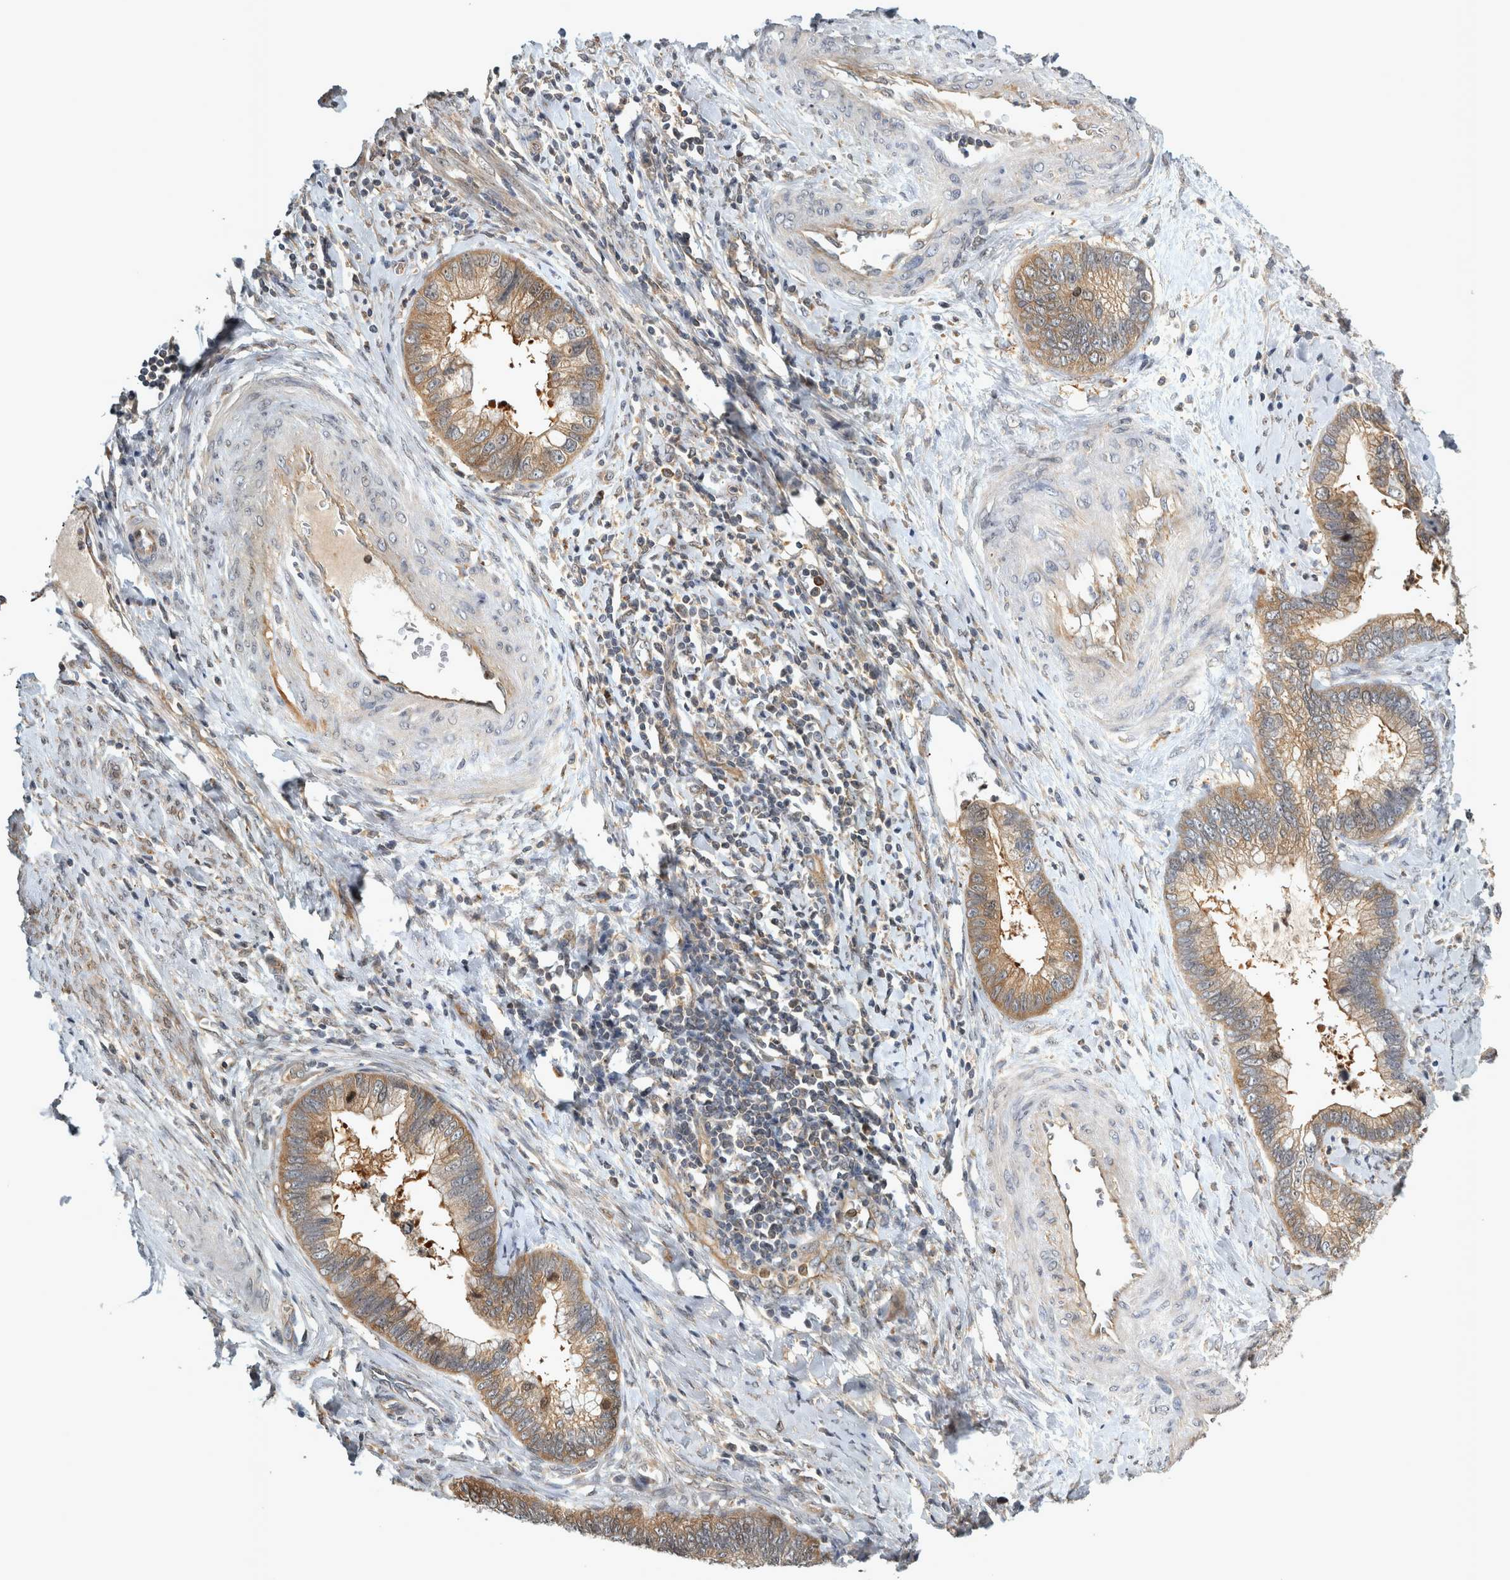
{"staining": {"intensity": "moderate", "quantity": ">75%", "location": "cytoplasmic/membranous"}, "tissue": "cervical cancer", "cell_type": "Tumor cells", "image_type": "cancer", "snomed": [{"axis": "morphology", "description": "Adenocarcinoma, NOS"}, {"axis": "topography", "description": "Cervix"}], "caption": "Immunohistochemical staining of adenocarcinoma (cervical) exhibits moderate cytoplasmic/membranous protein expression in about >75% of tumor cells.", "gene": "TRMT61B", "patient": {"sex": "female", "age": 44}}